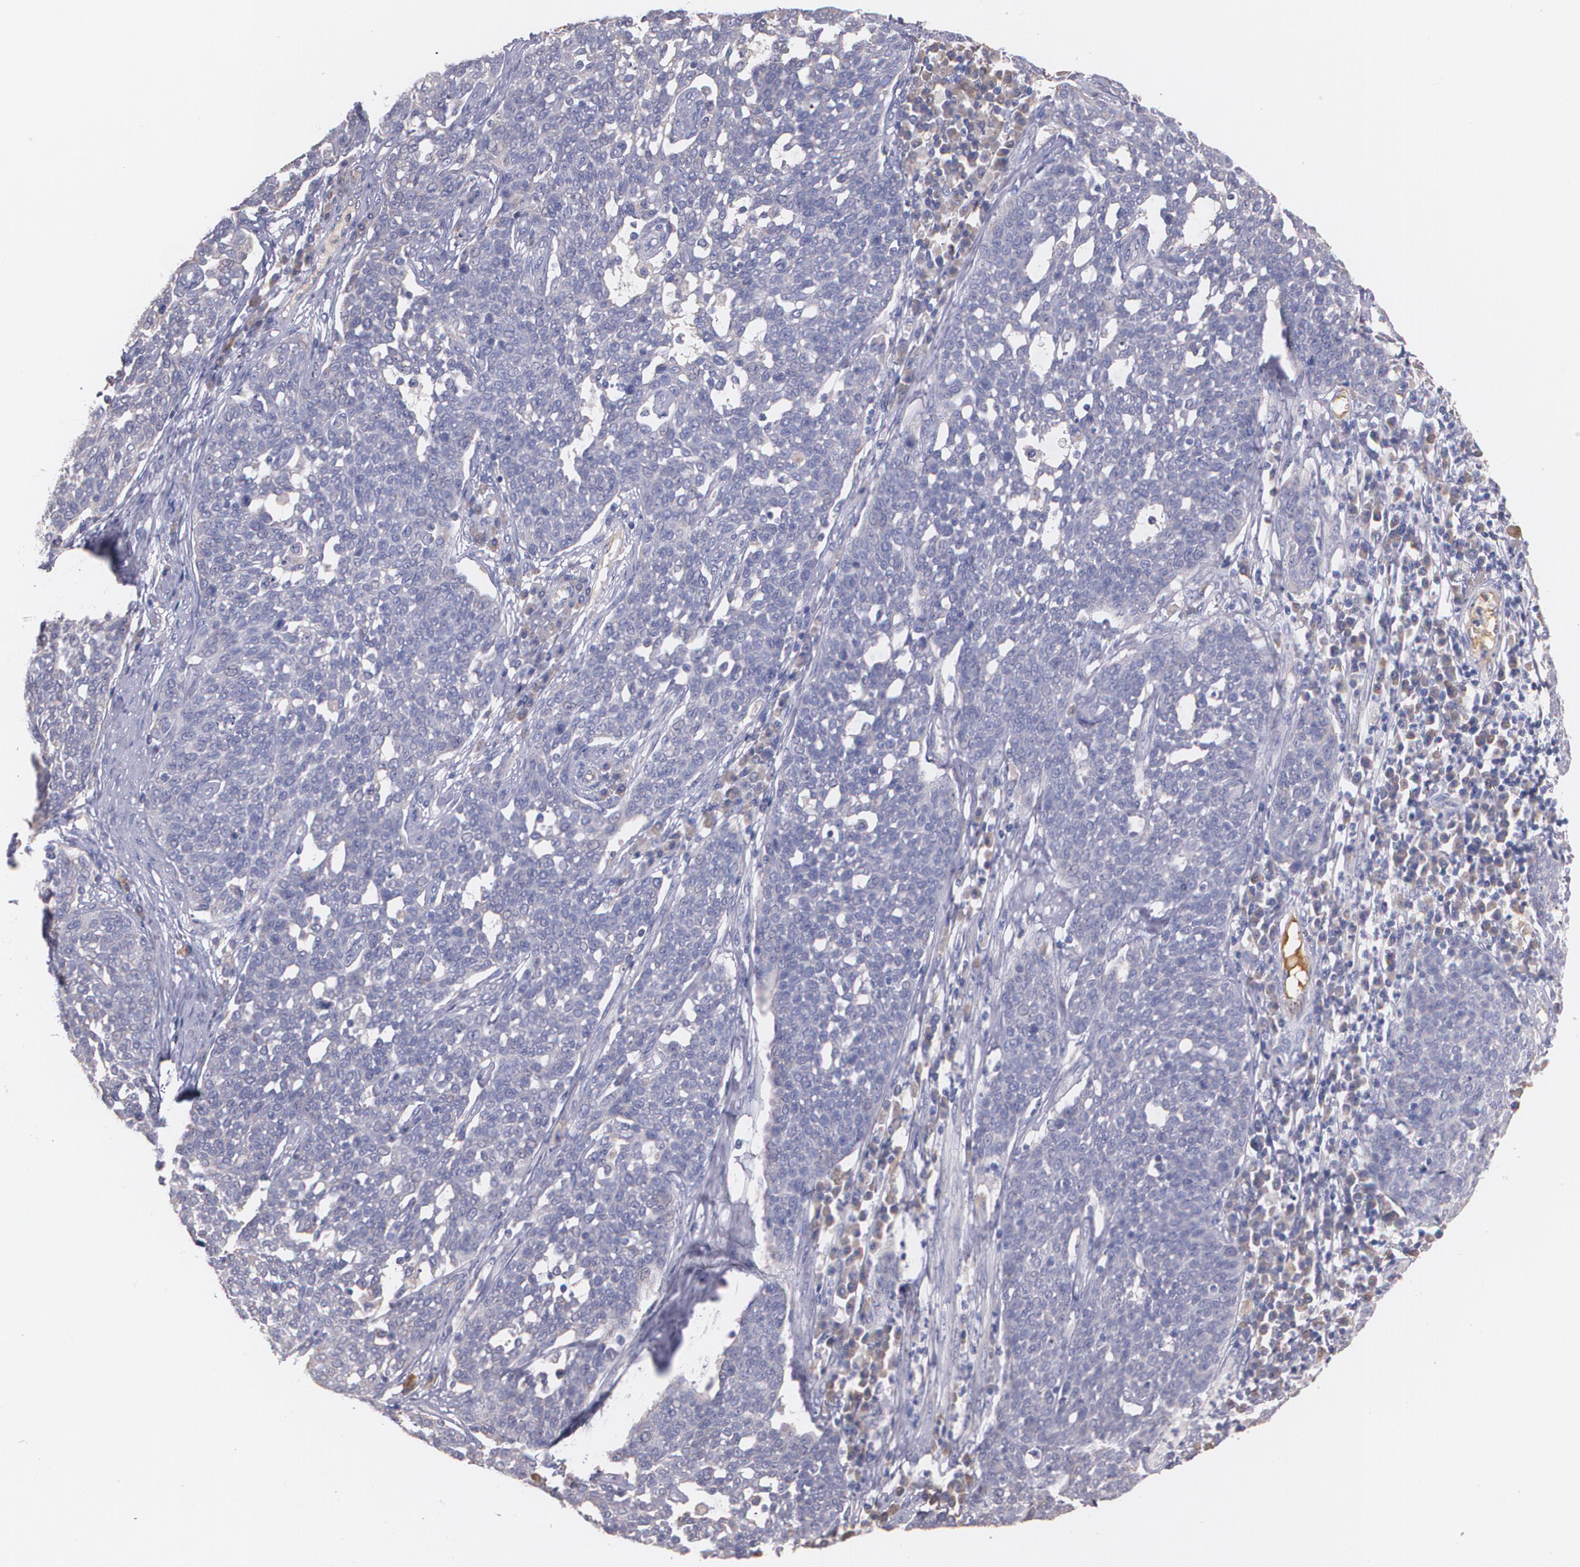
{"staining": {"intensity": "weak", "quantity": "<25%", "location": "cytoplasmic/membranous"}, "tissue": "cervical cancer", "cell_type": "Tumor cells", "image_type": "cancer", "snomed": [{"axis": "morphology", "description": "Squamous cell carcinoma, NOS"}, {"axis": "topography", "description": "Cervix"}], "caption": "Micrograph shows no protein staining in tumor cells of cervical squamous cell carcinoma tissue.", "gene": "AMBP", "patient": {"sex": "female", "age": 34}}